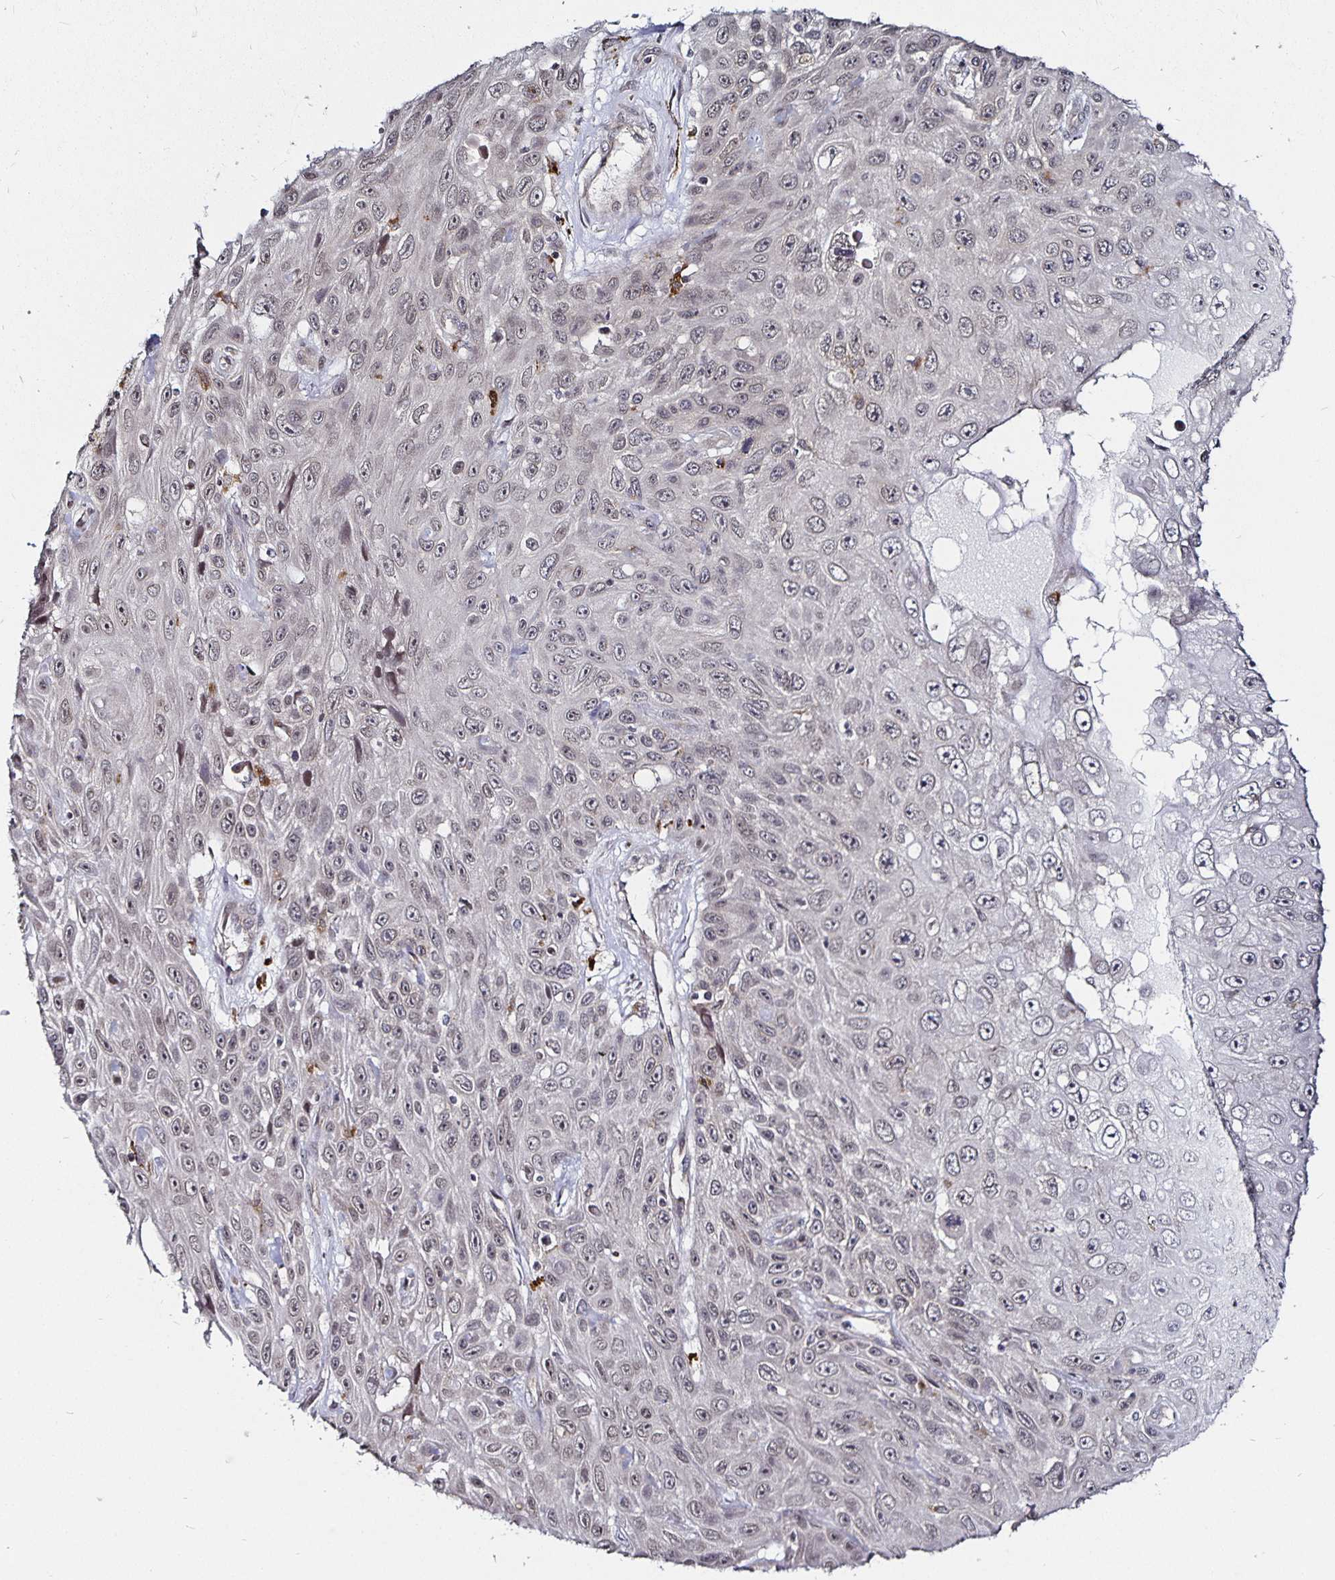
{"staining": {"intensity": "weak", "quantity": "<25%", "location": "nuclear"}, "tissue": "skin cancer", "cell_type": "Tumor cells", "image_type": "cancer", "snomed": [{"axis": "morphology", "description": "Squamous cell carcinoma, NOS"}, {"axis": "topography", "description": "Skin"}], "caption": "Skin squamous cell carcinoma was stained to show a protein in brown. There is no significant expression in tumor cells.", "gene": "CYP27A1", "patient": {"sex": "male", "age": 82}}